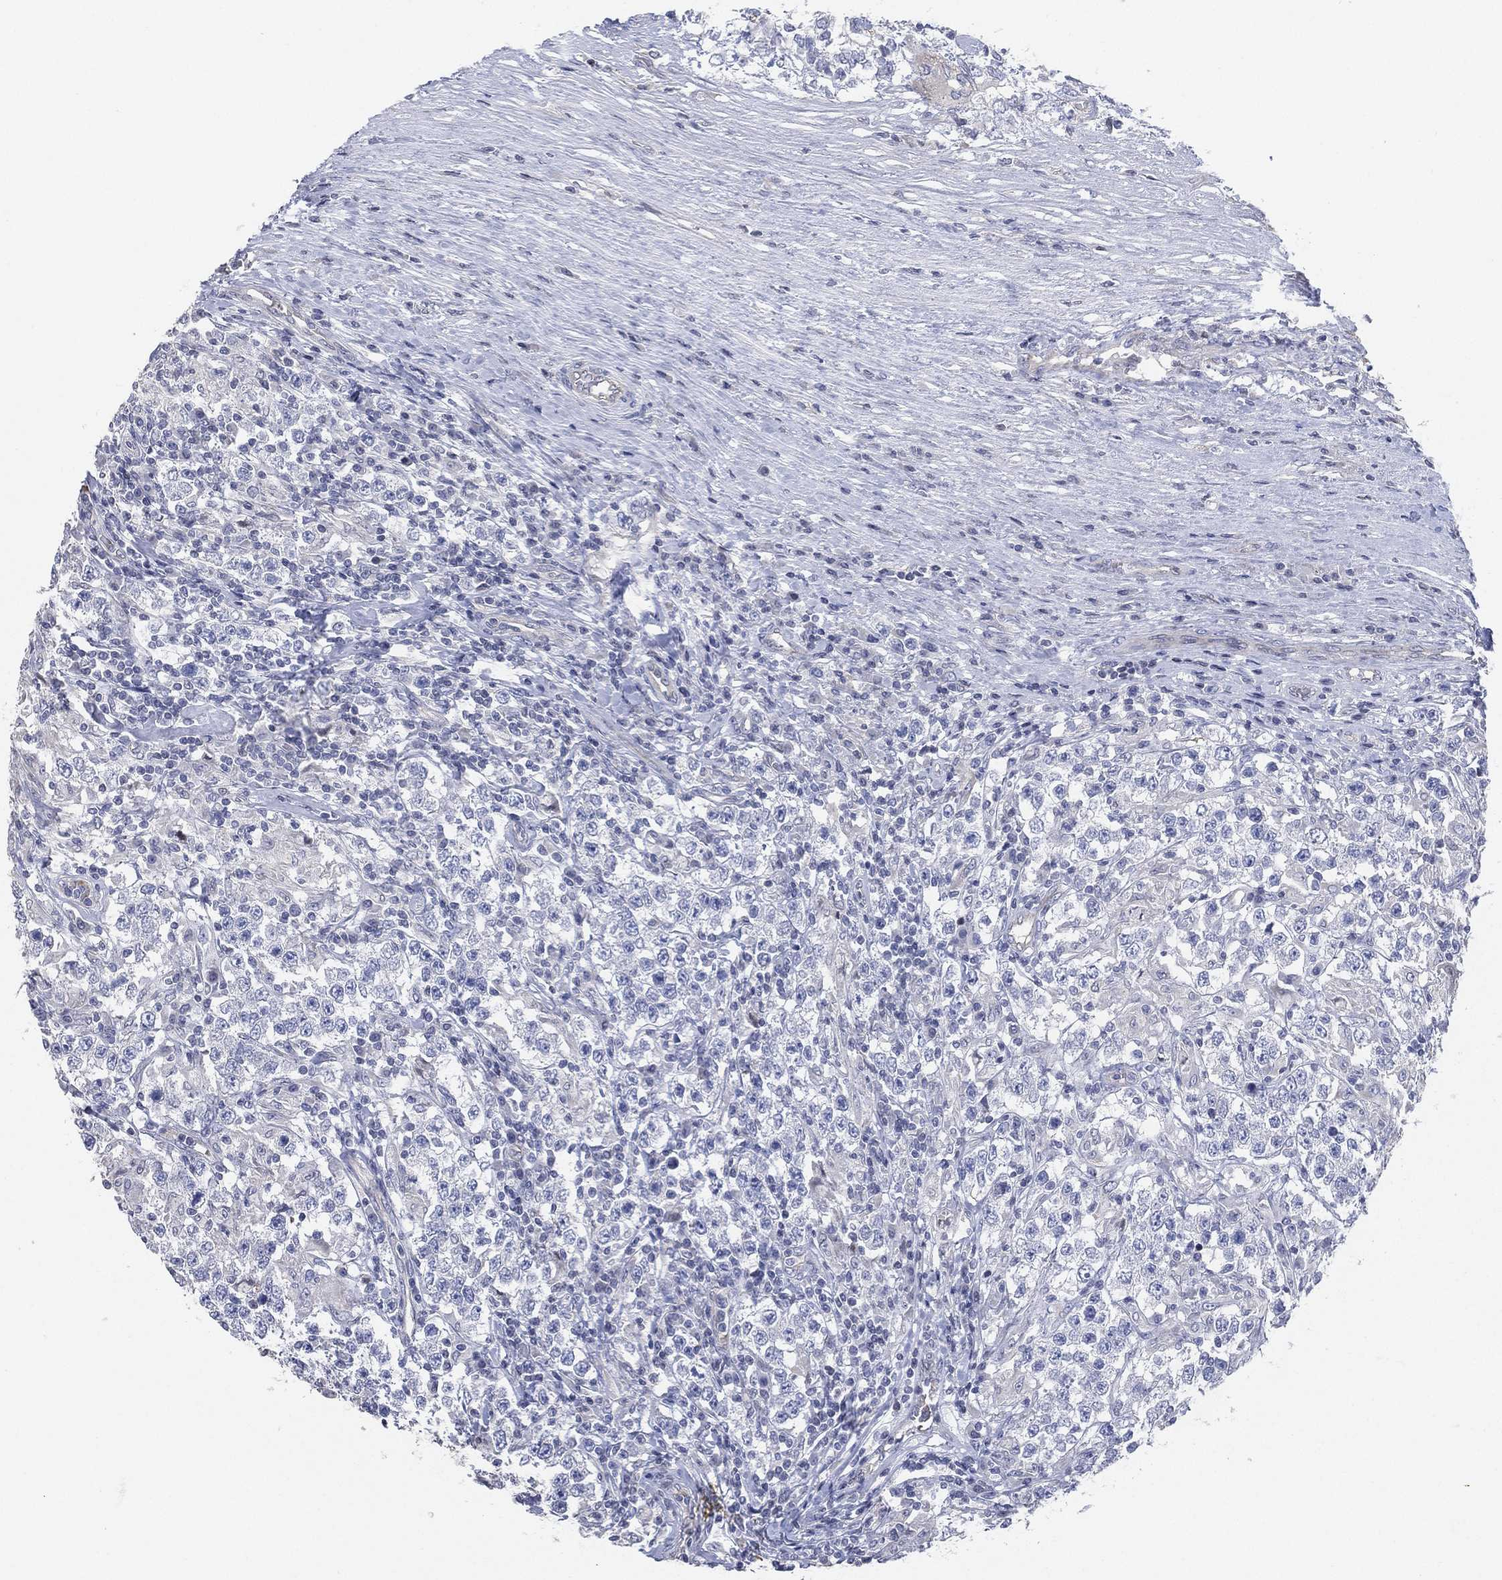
{"staining": {"intensity": "negative", "quantity": "none", "location": "none"}, "tissue": "testis cancer", "cell_type": "Tumor cells", "image_type": "cancer", "snomed": [{"axis": "morphology", "description": "Seminoma, NOS"}, {"axis": "morphology", "description": "Carcinoma, Embryonal, NOS"}, {"axis": "topography", "description": "Testis"}], "caption": "An image of human testis cancer (embryonal carcinoma) is negative for staining in tumor cells.", "gene": "CFTR", "patient": {"sex": "male", "age": 41}}